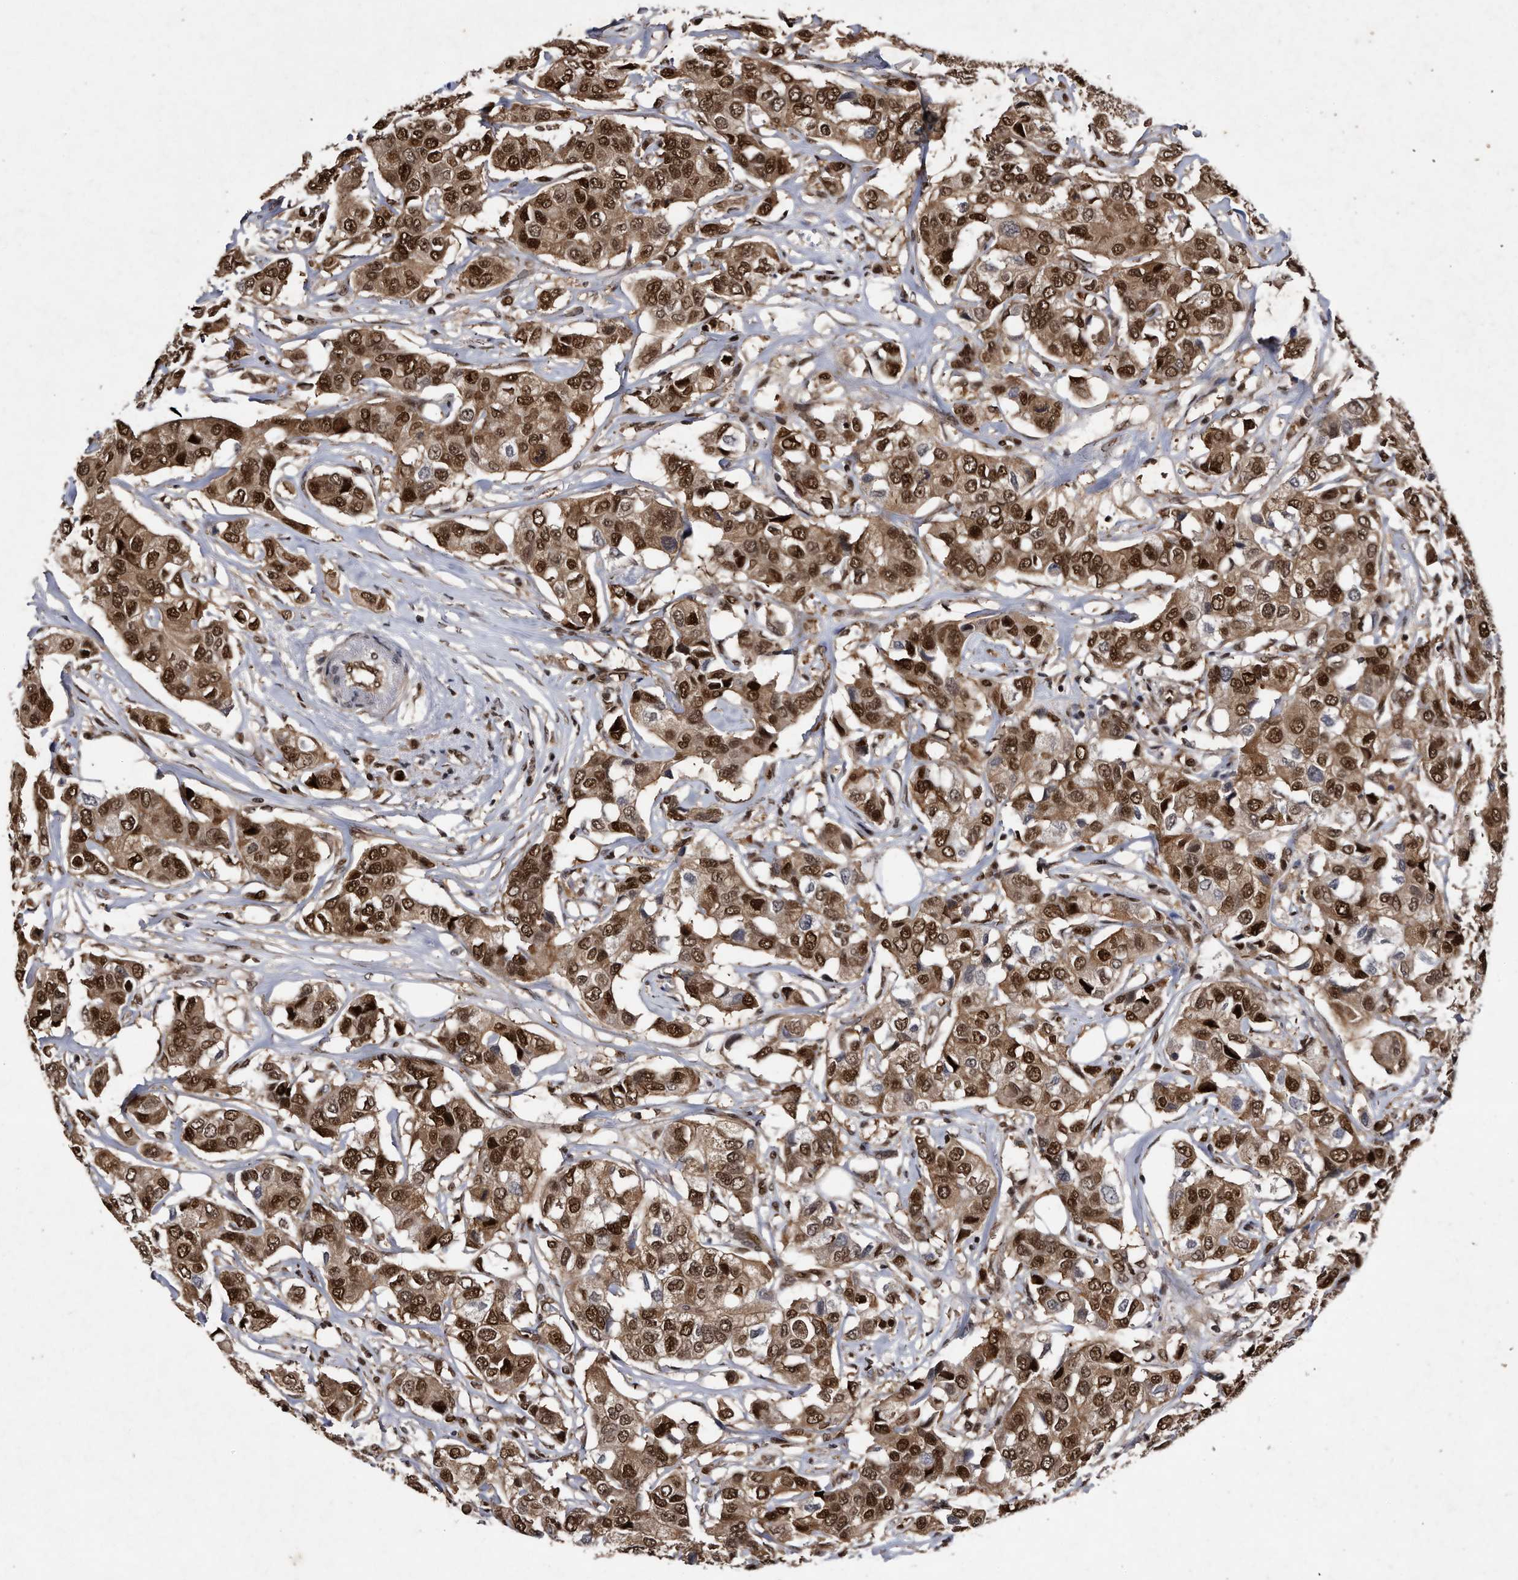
{"staining": {"intensity": "strong", "quantity": ">75%", "location": "cytoplasmic/membranous,nuclear"}, "tissue": "breast cancer", "cell_type": "Tumor cells", "image_type": "cancer", "snomed": [{"axis": "morphology", "description": "Duct carcinoma"}, {"axis": "topography", "description": "Breast"}], "caption": "Protein staining demonstrates strong cytoplasmic/membranous and nuclear positivity in about >75% of tumor cells in breast cancer (infiltrating ductal carcinoma).", "gene": "RAD23B", "patient": {"sex": "female", "age": 80}}